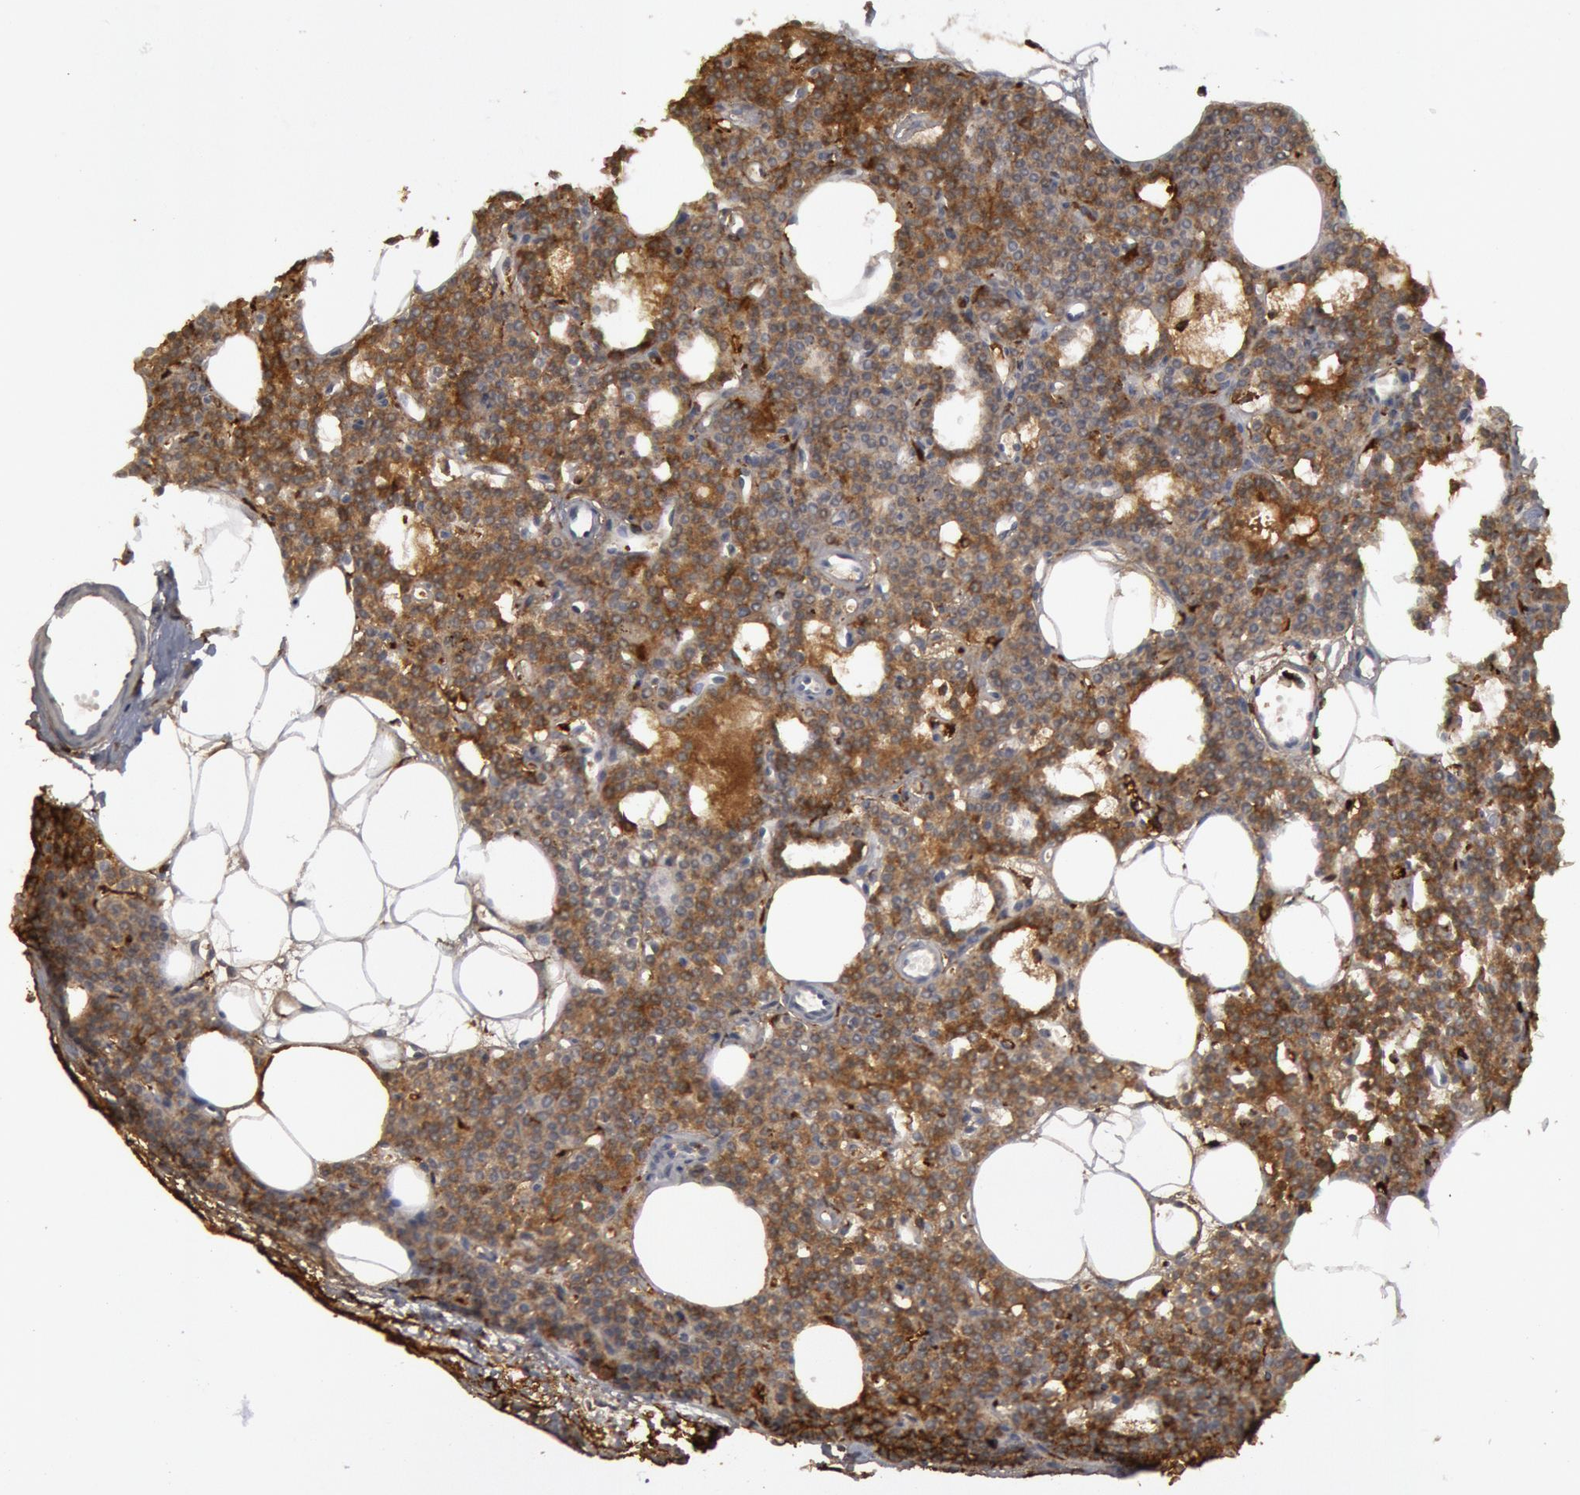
{"staining": {"intensity": "moderate", "quantity": "<25%", "location": "cytoplasmic/membranous"}, "tissue": "parathyroid gland", "cell_type": "Glandular cells", "image_type": "normal", "snomed": [{"axis": "morphology", "description": "Normal tissue, NOS"}, {"axis": "topography", "description": "Parathyroid gland"}], "caption": "Protein expression by IHC shows moderate cytoplasmic/membranous expression in approximately <25% of glandular cells in benign parathyroid gland.", "gene": "C1QC", "patient": {"sex": "male", "age": 24}}